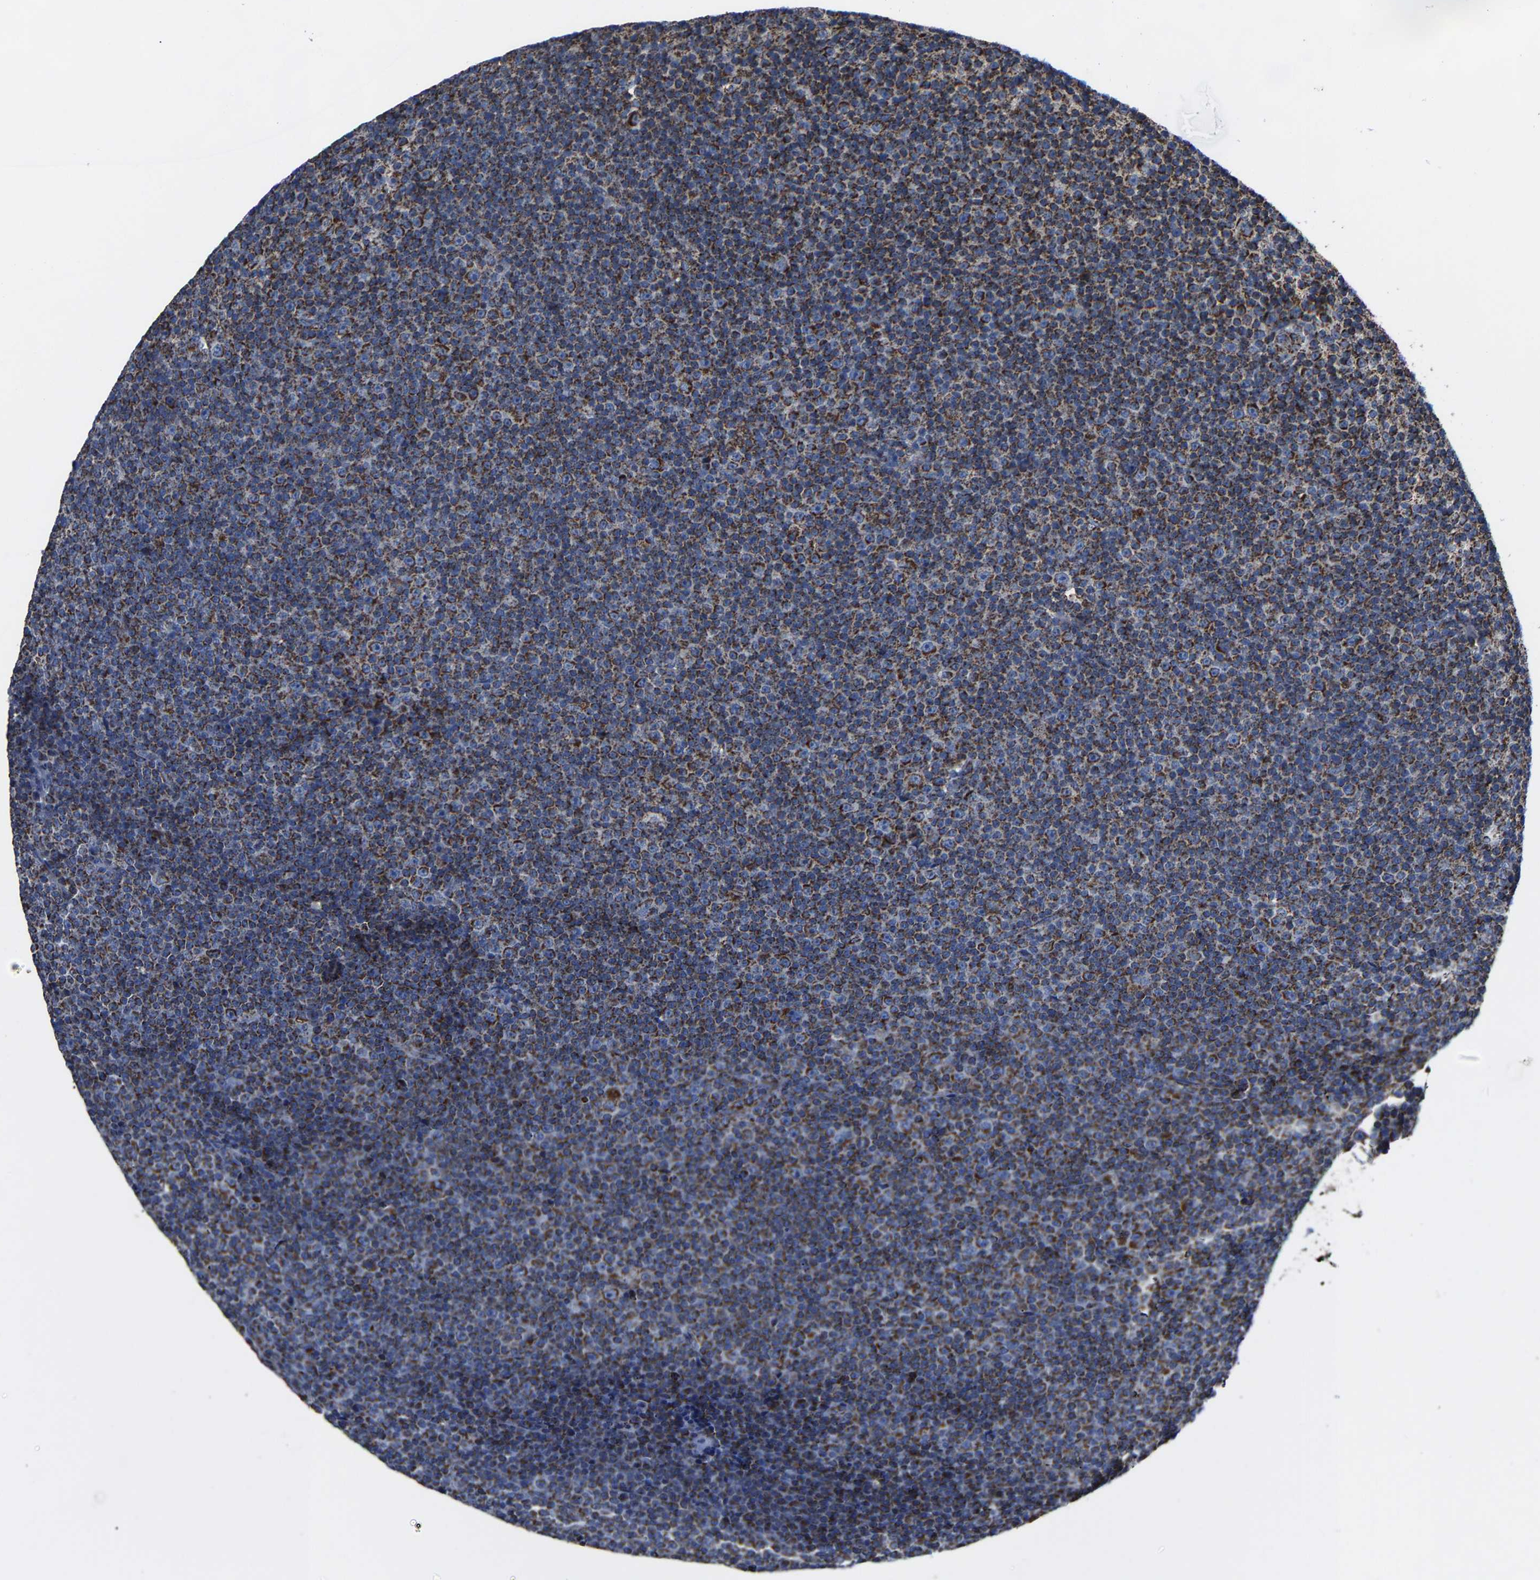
{"staining": {"intensity": "strong", "quantity": ">75%", "location": "cytoplasmic/membranous"}, "tissue": "lymphoma", "cell_type": "Tumor cells", "image_type": "cancer", "snomed": [{"axis": "morphology", "description": "Malignant lymphoma, non-Hodgkin's type, Low grade"}, {"axis": "topography", "description": "Lymph node"}], "caption": "Brown immunohistochemical staining in human lymphoma shows strong cytoplasmic/membranous staining in approximately >75% of tumor cells. (Brightfield microscopy of DAB IHC at high magnification).", "gene": "NDUFV3", "patient": {"sex": "female", "age": 67}}